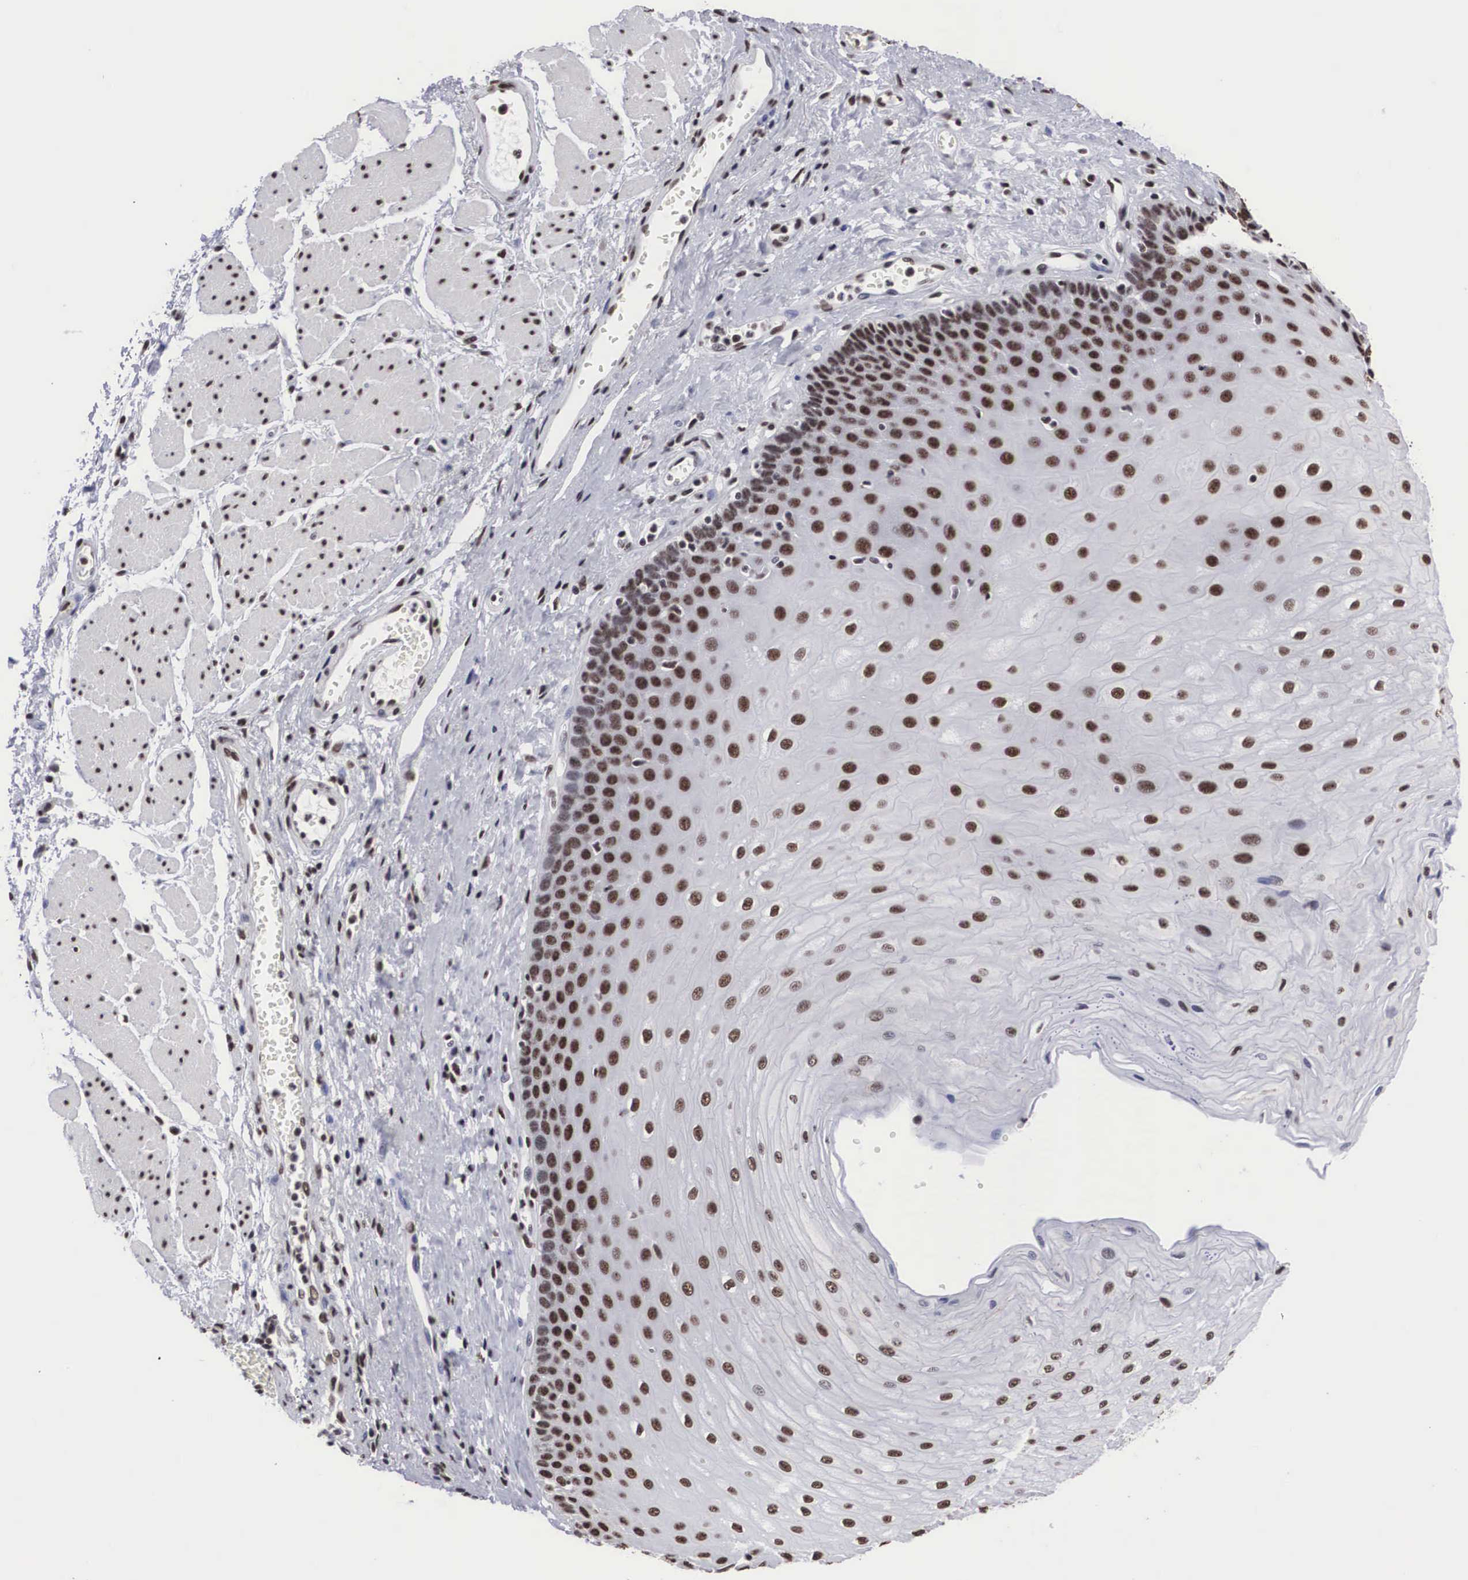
{"staining": {"intensity": "moderate", "quantity": "25%-75%", "location": "nuclear"}, "tissue": "esophagus", "cell_type": "Squamous epithelial cells", "image_type": "normal", "snomed": [{"axis": "morphology", "description": "Normal tissue, NOS"}, {"axis": "topography", "description": "Esophagus"}], "caption": "Immunohistochemistry histopathology image of unremarkable human esophagus stained for a protein (brown), which exhibits medium levels of moderate nuclear staining in about 25%-75% of squamous epithelial cells.", "gene": "ACIN1", "patient": {"sex": "male", "age": 65}}